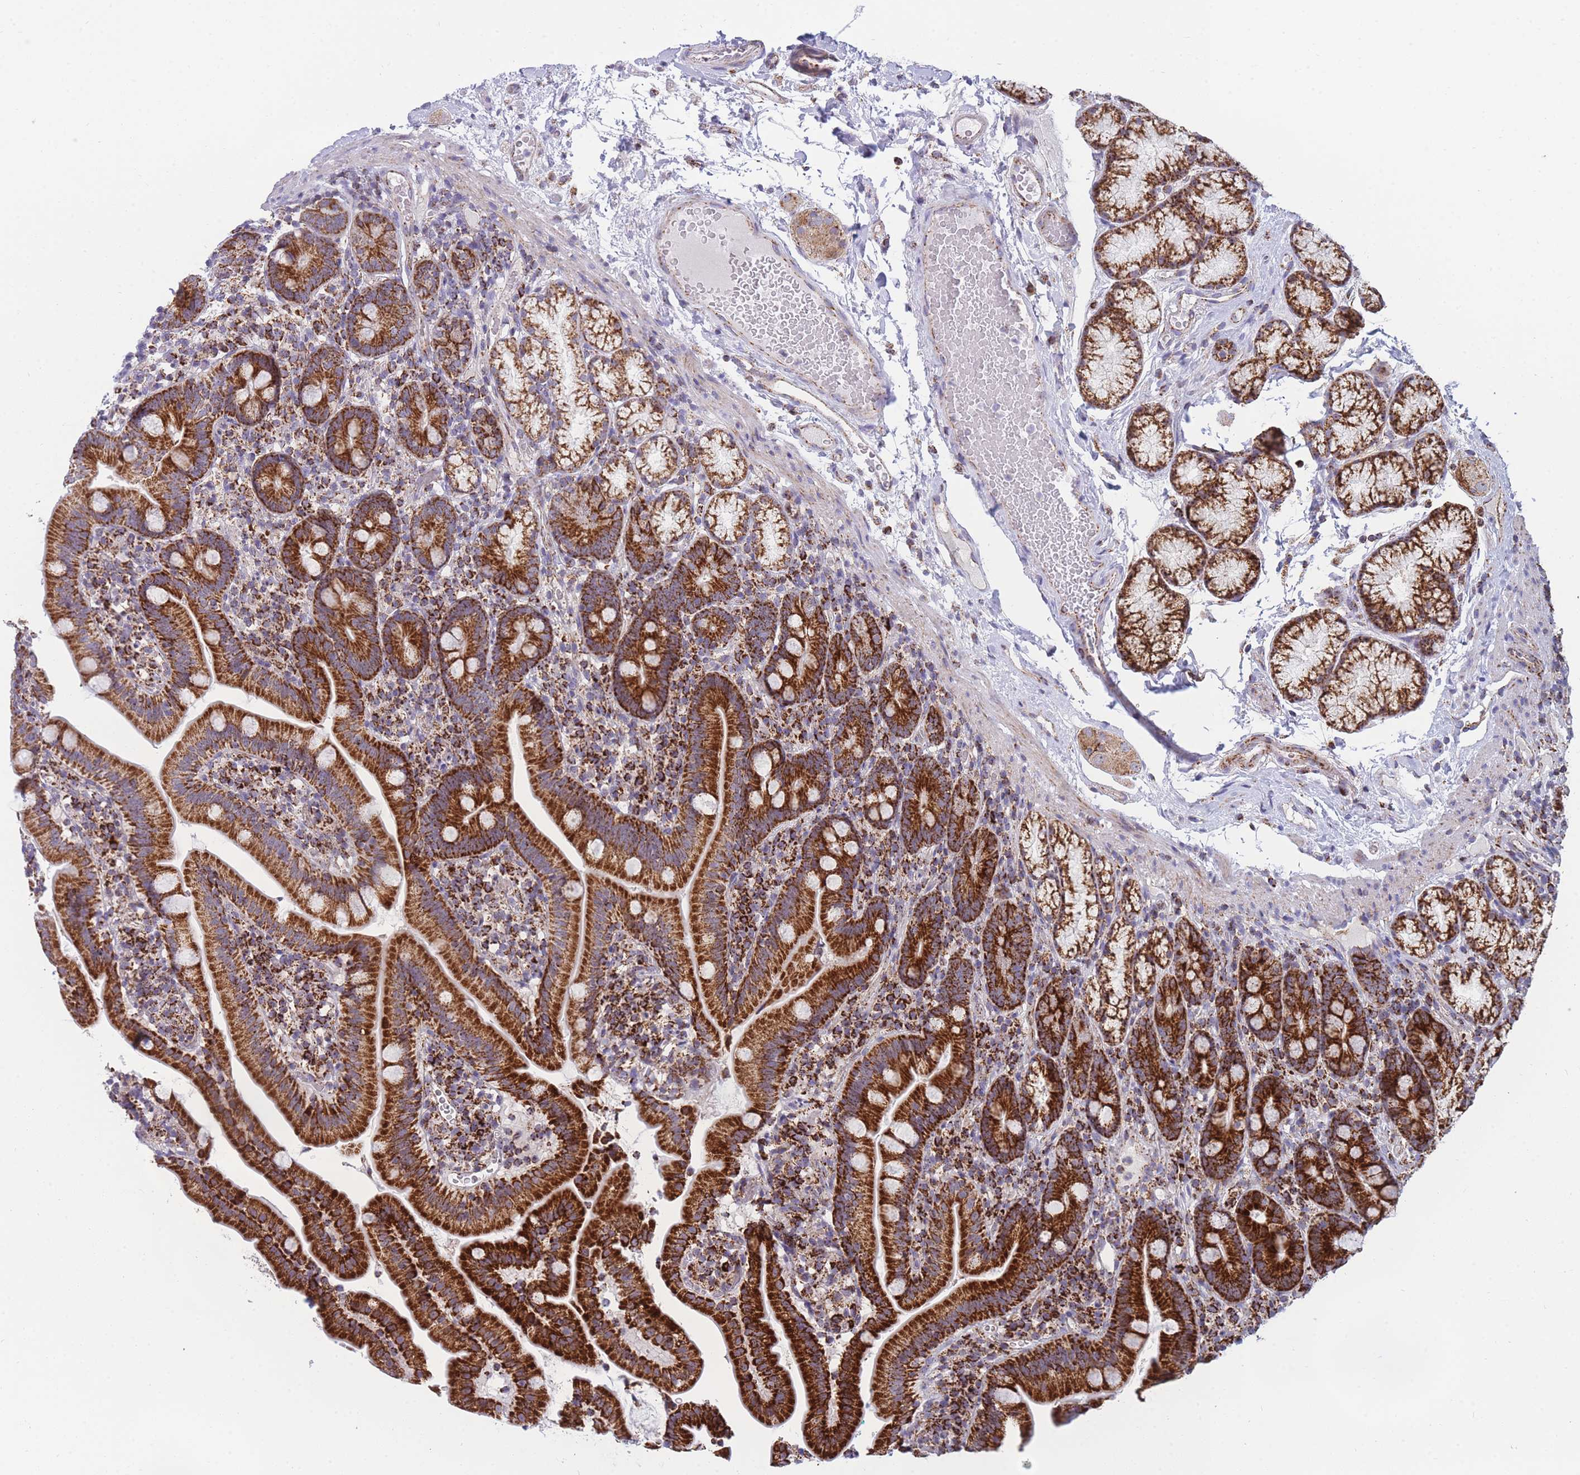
{"staining": {"intensity": "strong", "quantity": "25%-75%", "location": "cytoplasmic/membranous"}, "tissue": "duodenum", "cell_type": "Glandular cells", "image_type": "normal", "snomed": [{"axis": "morphology", "description": "Normal tissue, NOS"}, {"axis": "topography", "description": "Duodenum"}], "caption": "The immunohistochemical stain shows strong cytoplasmic/membranous expression in glandular cells of normal duodenum. The protein of interest is shown in brown color, while the nuclei are stained blue.", "gene": "DDX49", "patient": {"sex": "female", "age": 67}}